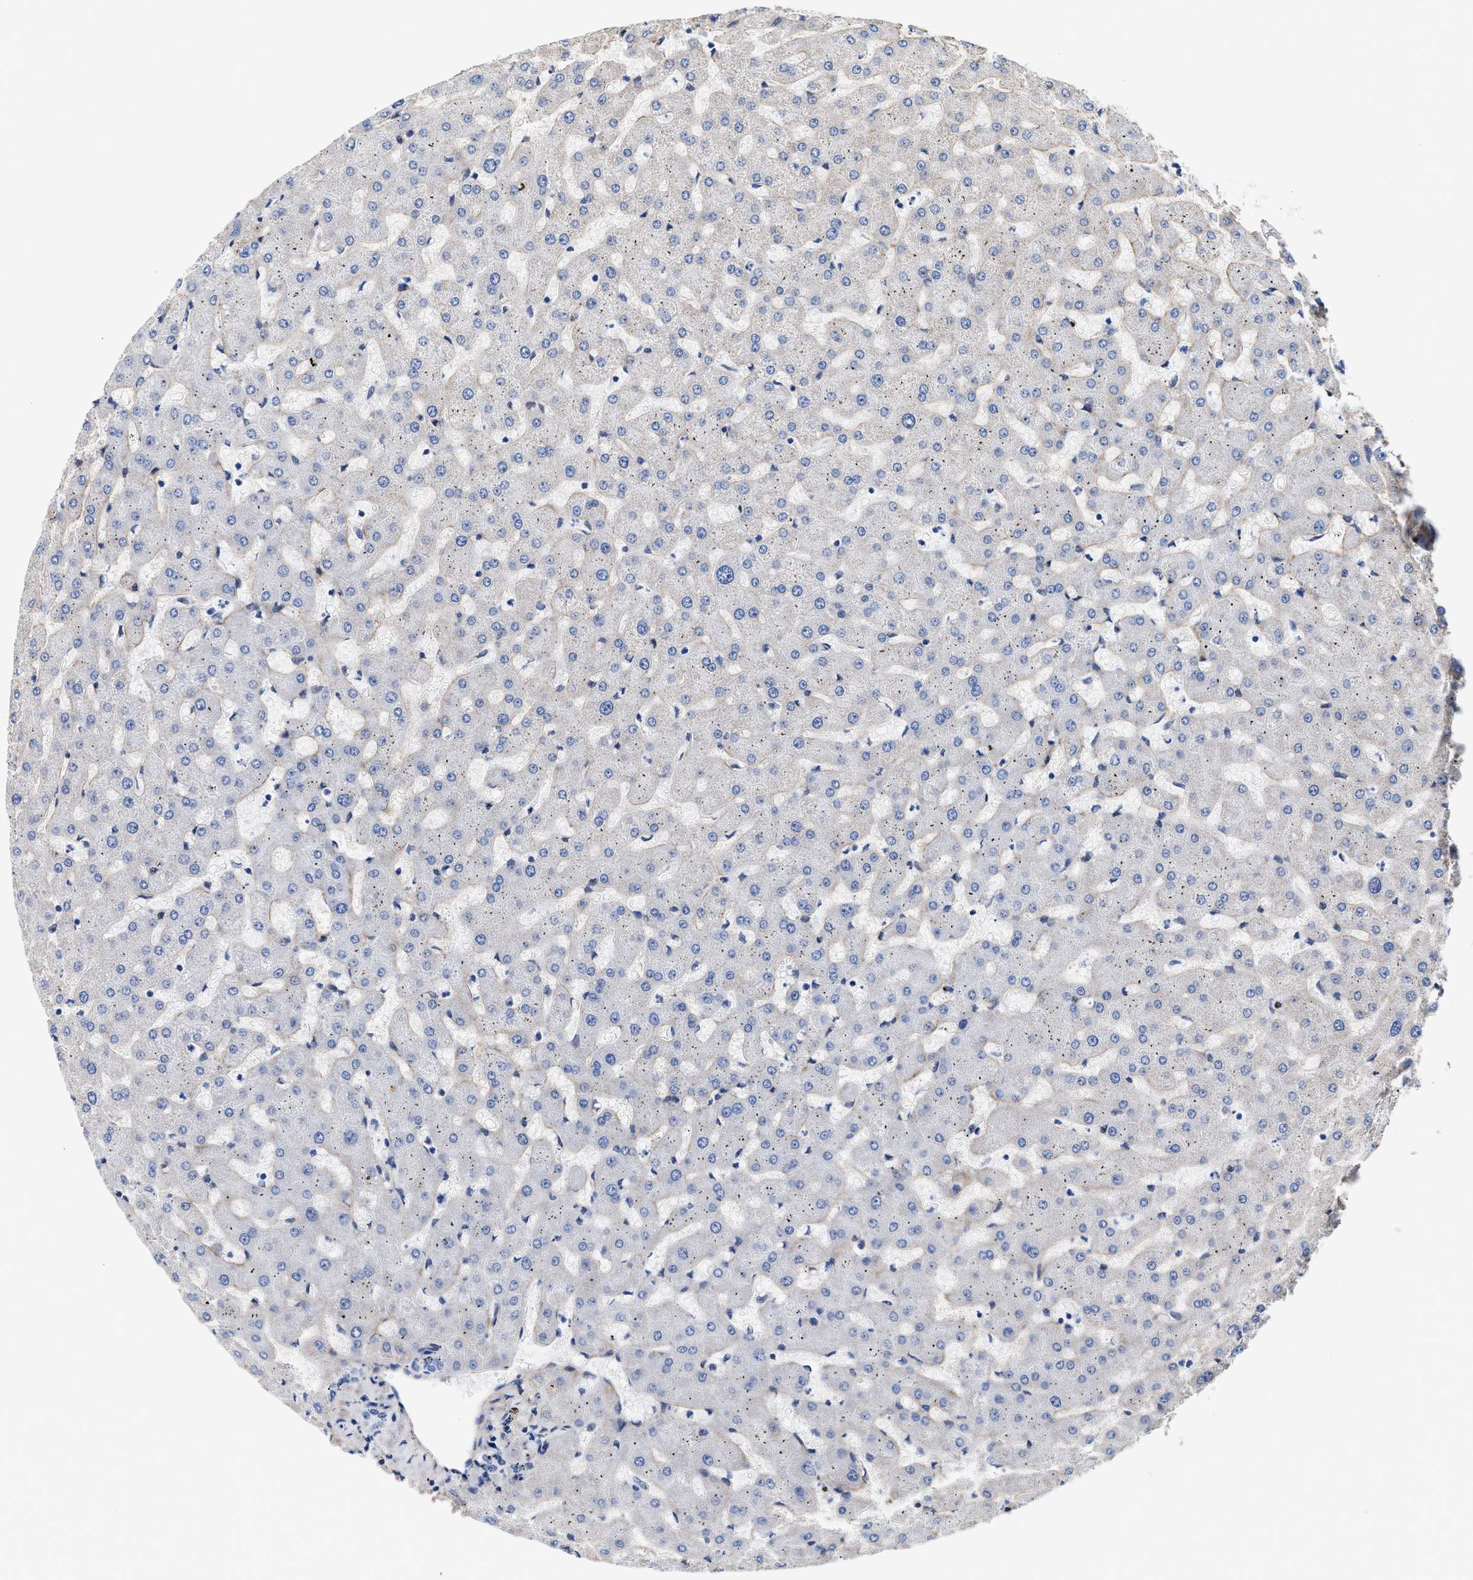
{"staining": {"intensity": "negative", "quantity": "none", "location": "none"}, "tissue": "liver", "cell_type": "Cholangiocytes", "image_type": "normal", "snomed": [{"axis": "morphology", "description": "Normal tissue, NOS"}, {"axis": "topography", "description": "Liver"}], "caption": "Cholangiocytes show no significant protein expression in unremarkable liver. (Brightfield microscopy of DAB (3,3'-diaminobenzidine) immunohistochemistry at high magnification).", "gene": "ACTL7B", "patient": {"sex": "female", "age": 63}}